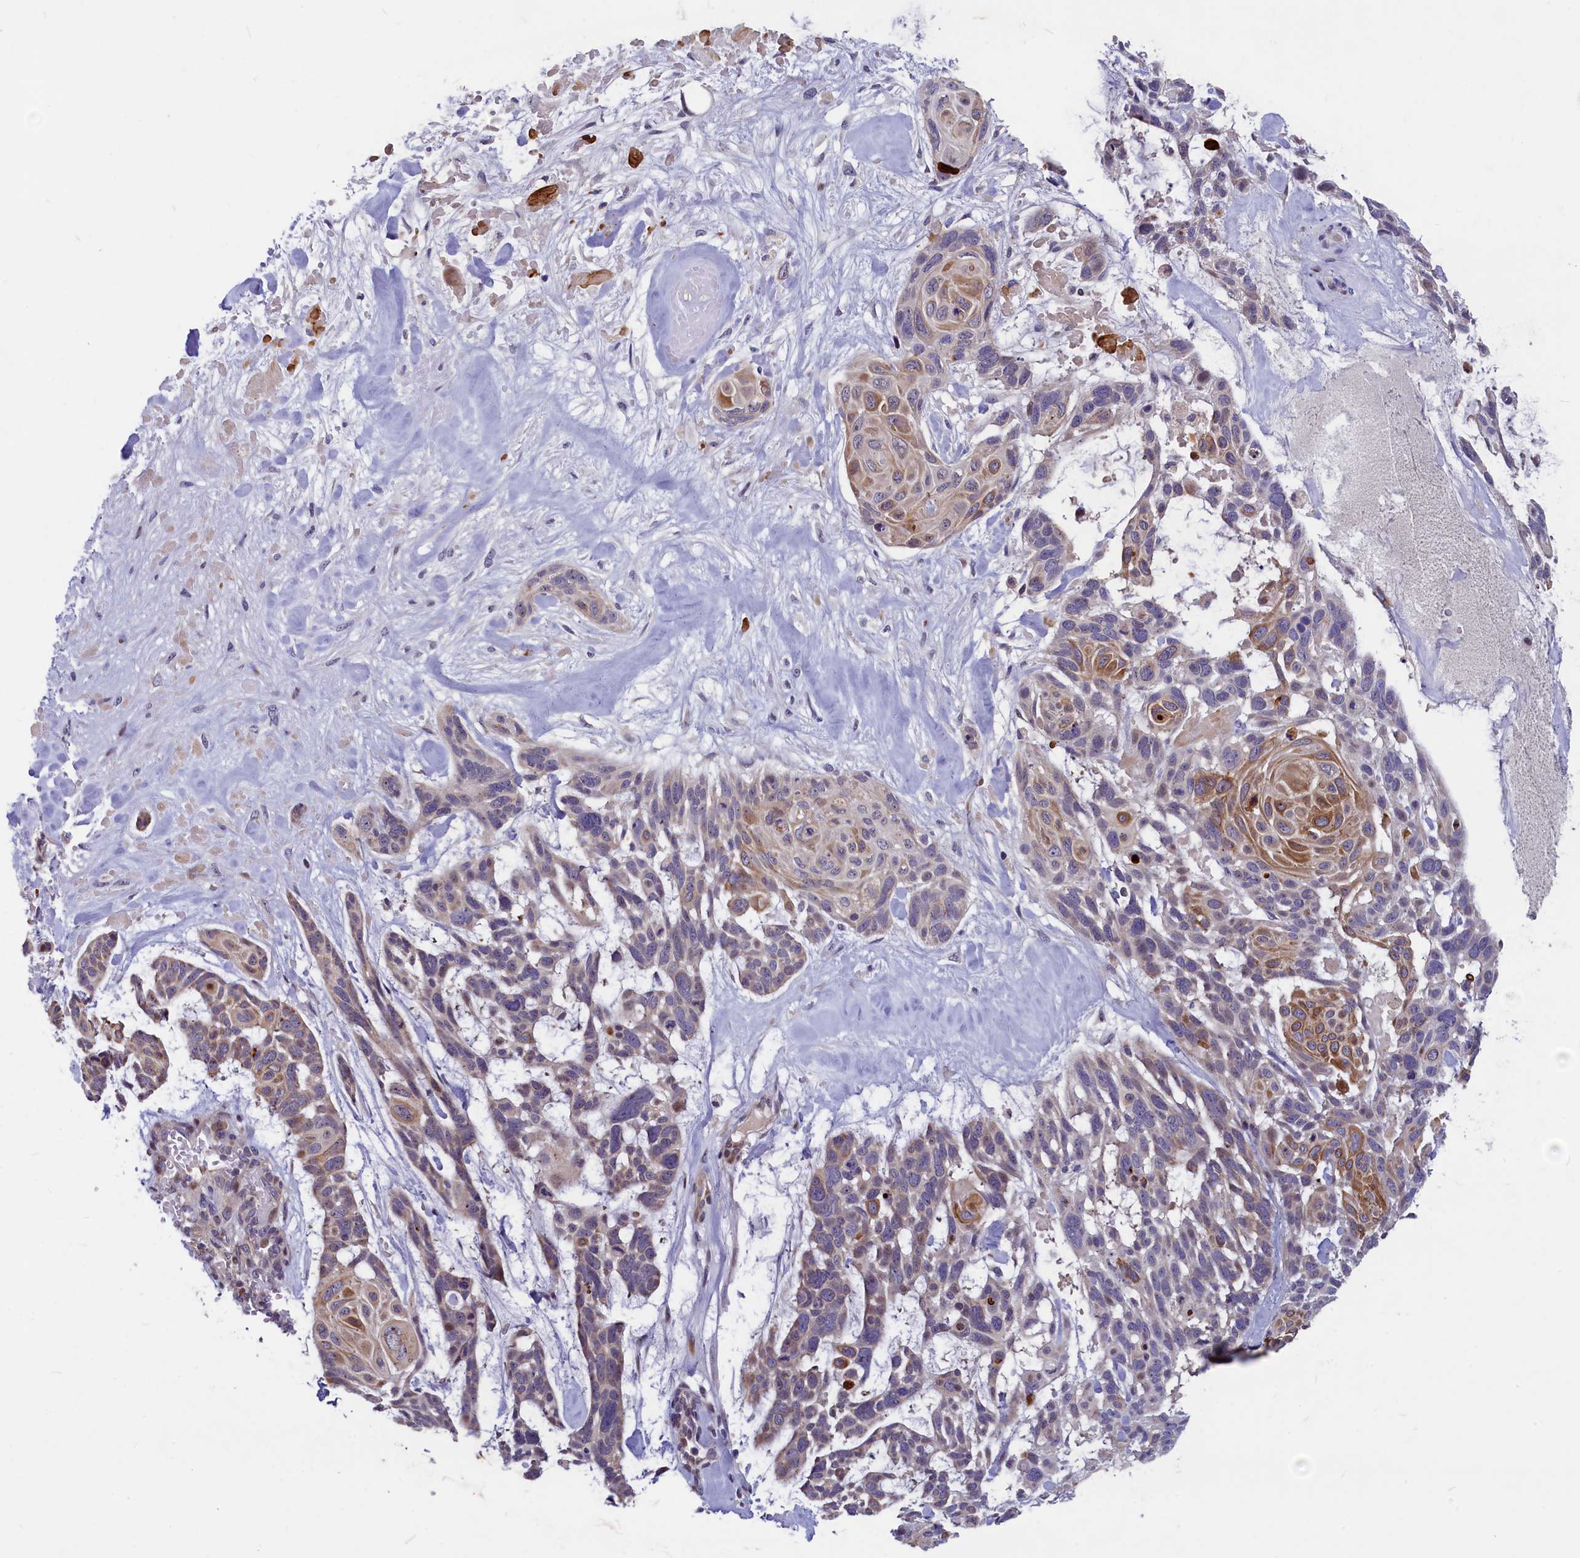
{"staining": {"intensity": "moderate", "quantity": "<25%", "location": "cytoplasmic/membranous"}, "tissue": "skin cancer", "cell_type": "Tumor cells", "image_type": "cancer", "snomed": [{"axis": "morphology", "description": "Basal cell carcinoma"}, {"axis": "topography", "description": "Skin"}], "caption": "Immunohistochemical staining of human skin basal cell carcinoma reveals low levels of moderate cytoplasmic/membranous positivity in about <25% of tumor cells.", "gene": "ANKRD34B", "patient": {"sex": "male", "age": 88}}